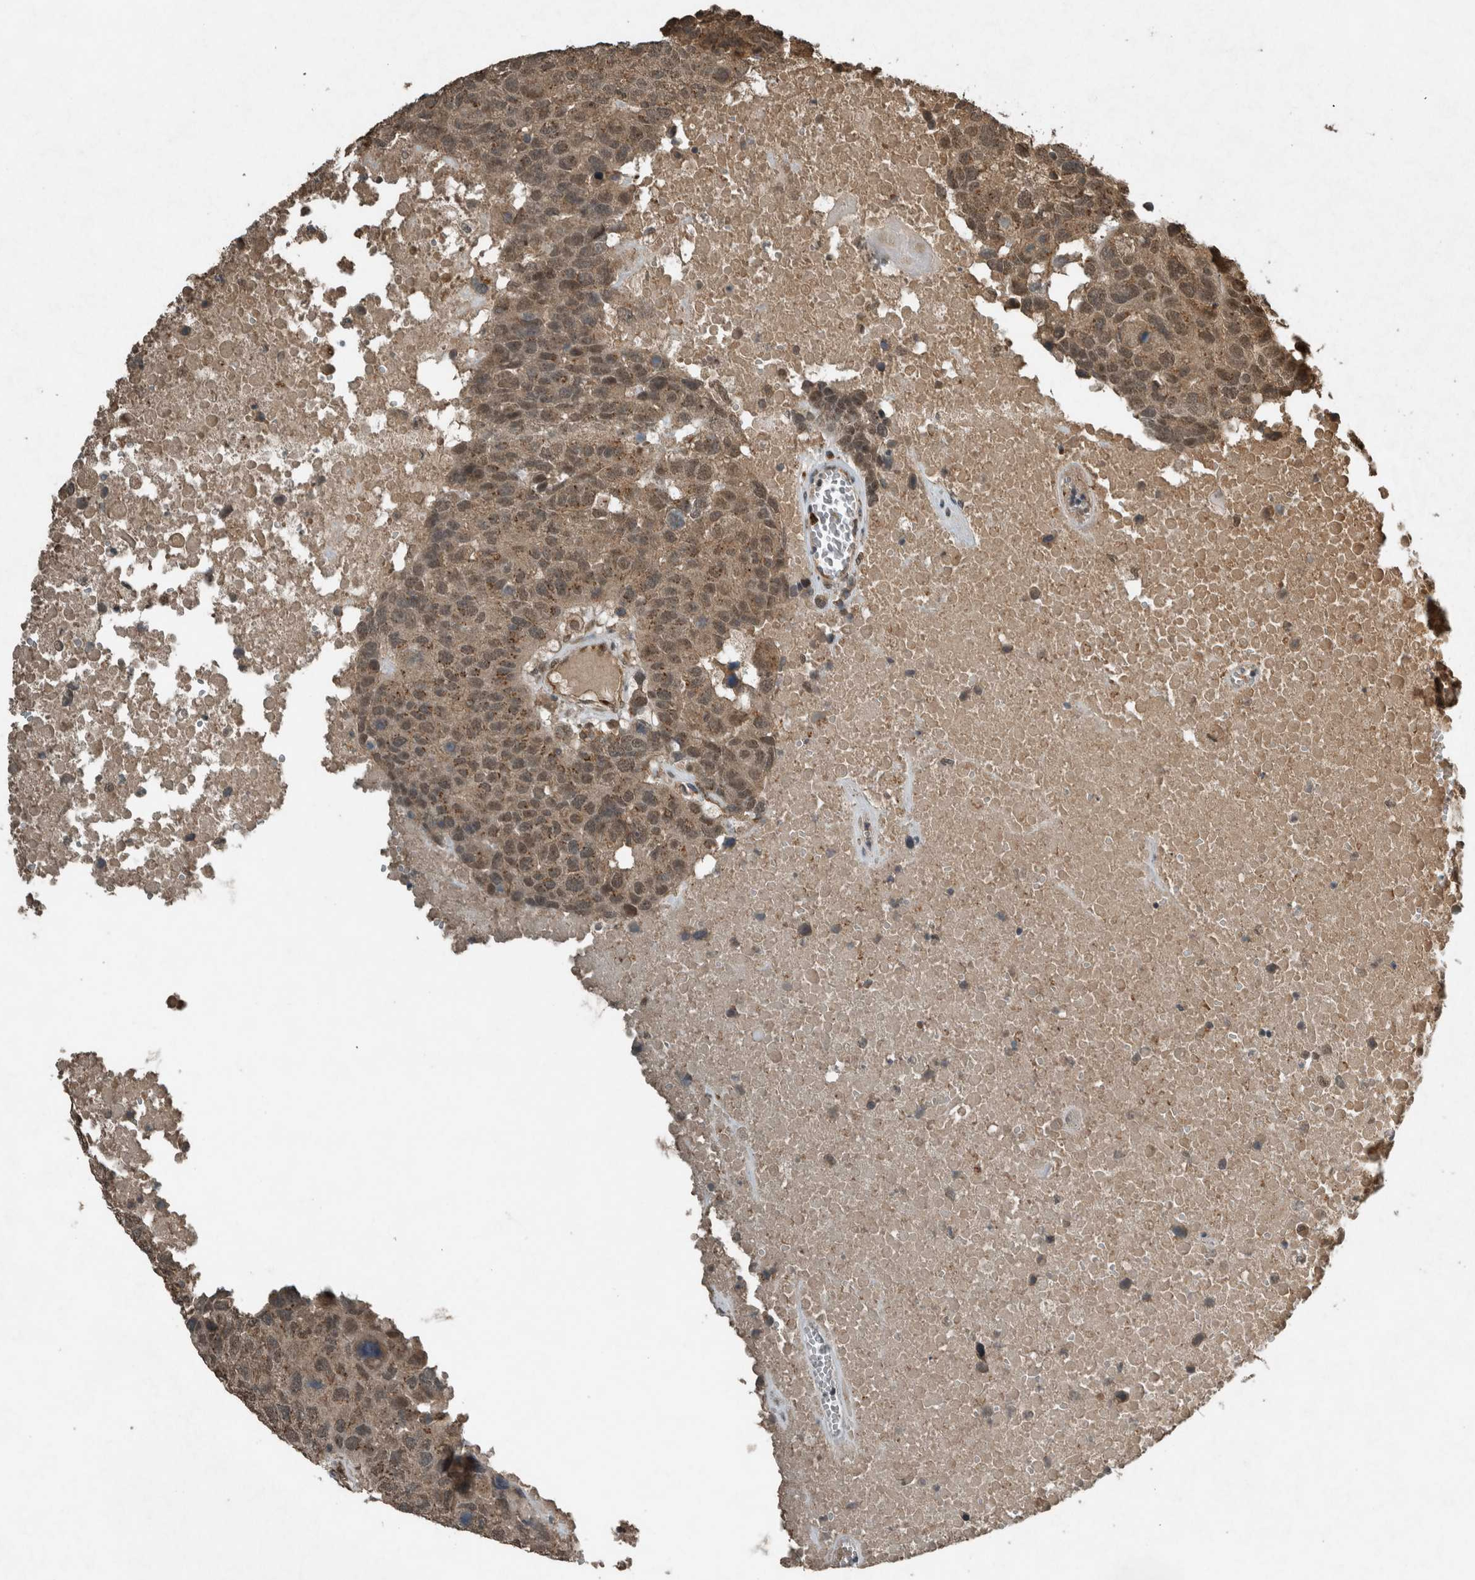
{"staining": {"intensity": "moderate", "quantity": ">75%", "location": "cytoplasmic/membranous,nuclear"}, "tissue": "head and neck cancer", "cell_type": "Tumor cells", "image_type": "cancer", "snomed": [{"axis": "morphology", "description": "Squamous cell carcinoma, NOS"}, {"axis": "topography", "description": "Head-Neck"}], "caption": "Immunohistochemistry micrograph of head and neck squamous cell carcinoma stained for a protein (brown), which demonstrates medium levels of moderate cytoplasmic/membranous and nuclear expression in approximately >75% of tumor cells.", "gene": "ARHGEF12", "patient": {"sex": "male", "age": 66}}